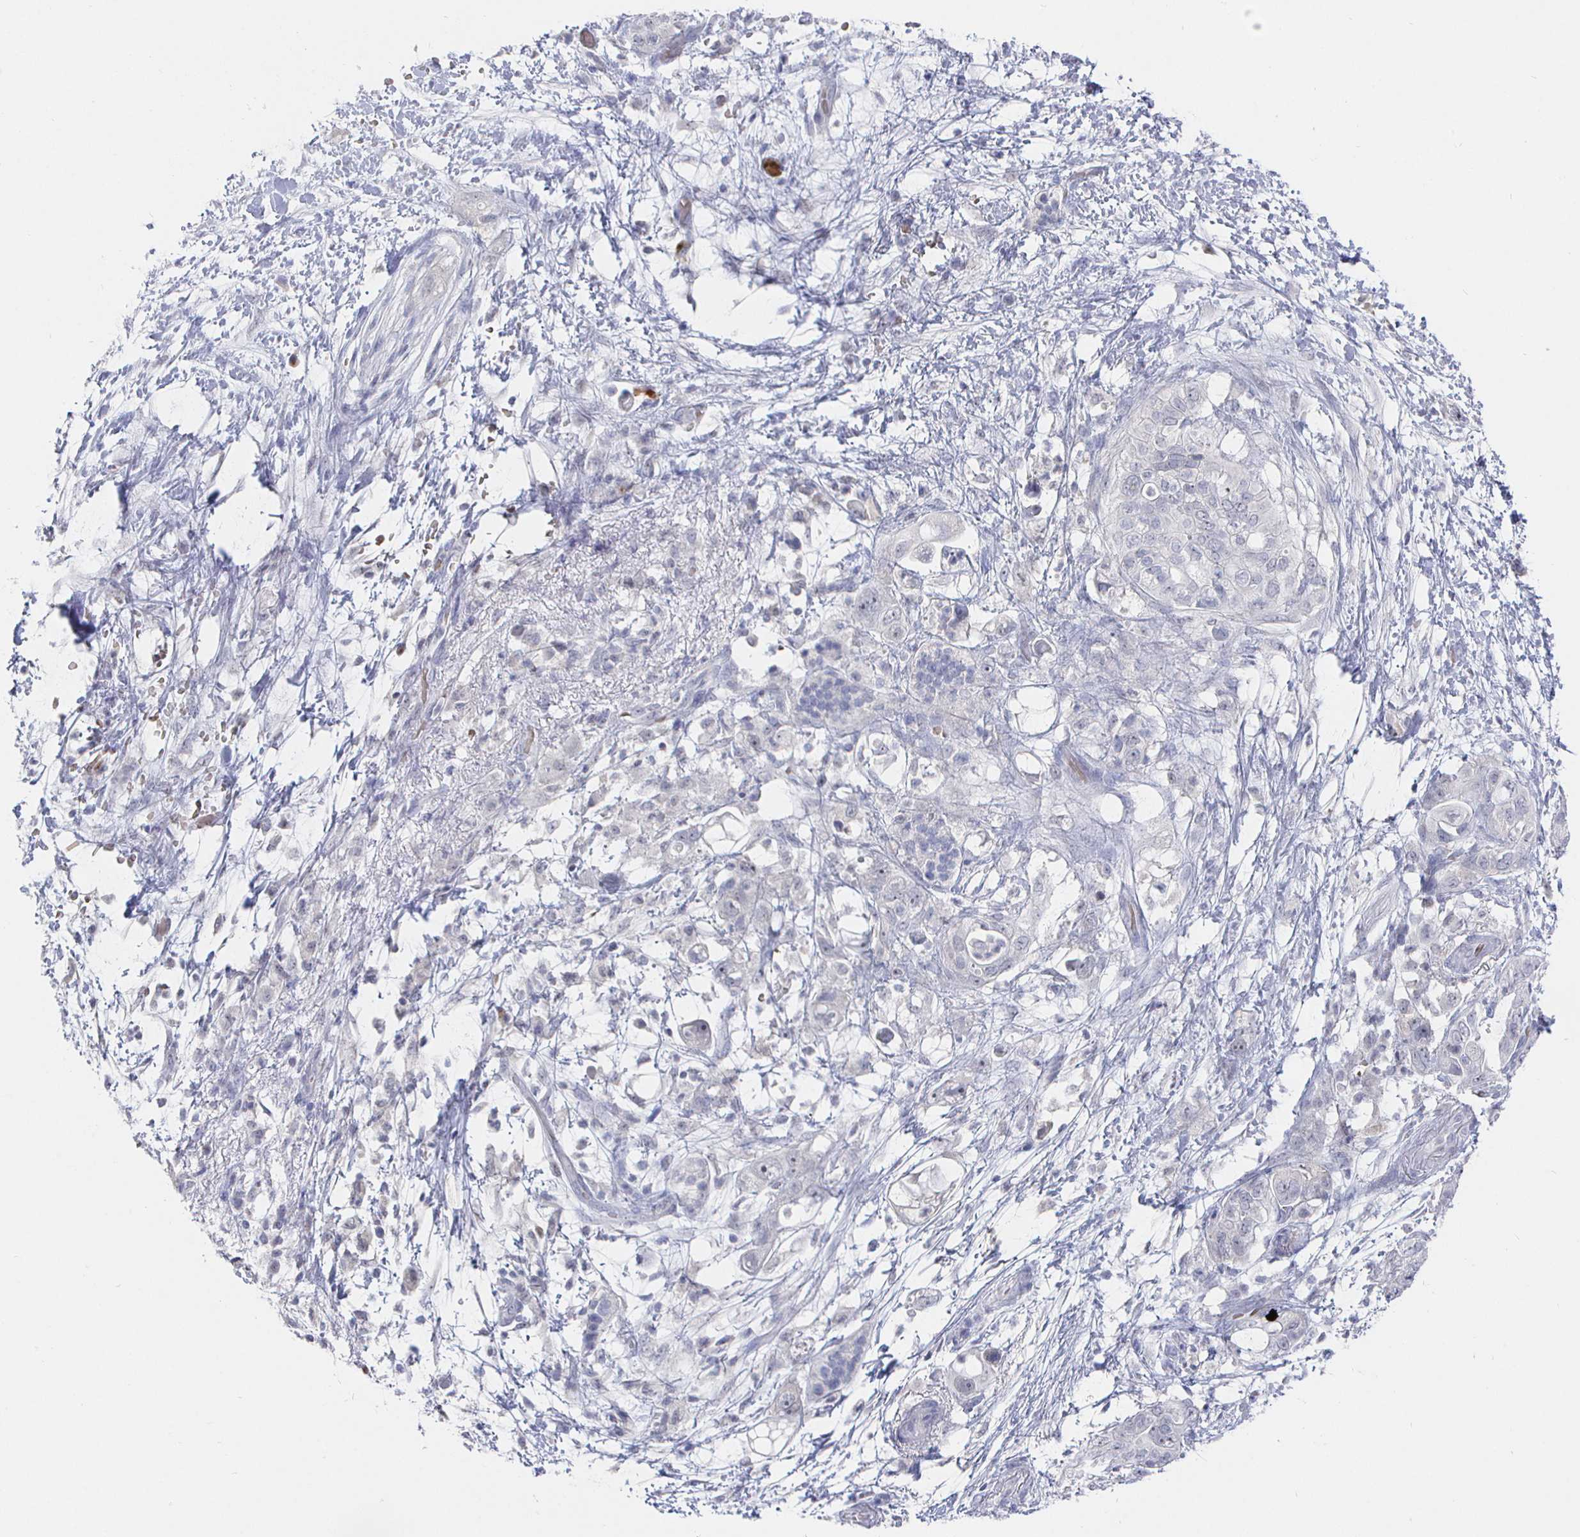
{"staining": {"intensity": "negative", "quantity": "none", "location": "none"}, "tissue": "pancreatic cancer", "cell_type": "Tumor cells", "image_type": "cancer", "snomed": [{"axis": "morphology", "description": "Adenocarcinoma, NOS"}, {"axis": "topography", "description": "Pancreas"}], "caption": "Immunohistochemistry (IHC) of pancreatic cancer displays no positivity in tumor cells.", "gene": "LRRC23", "patient": {"sex": "female", "age": 72}}